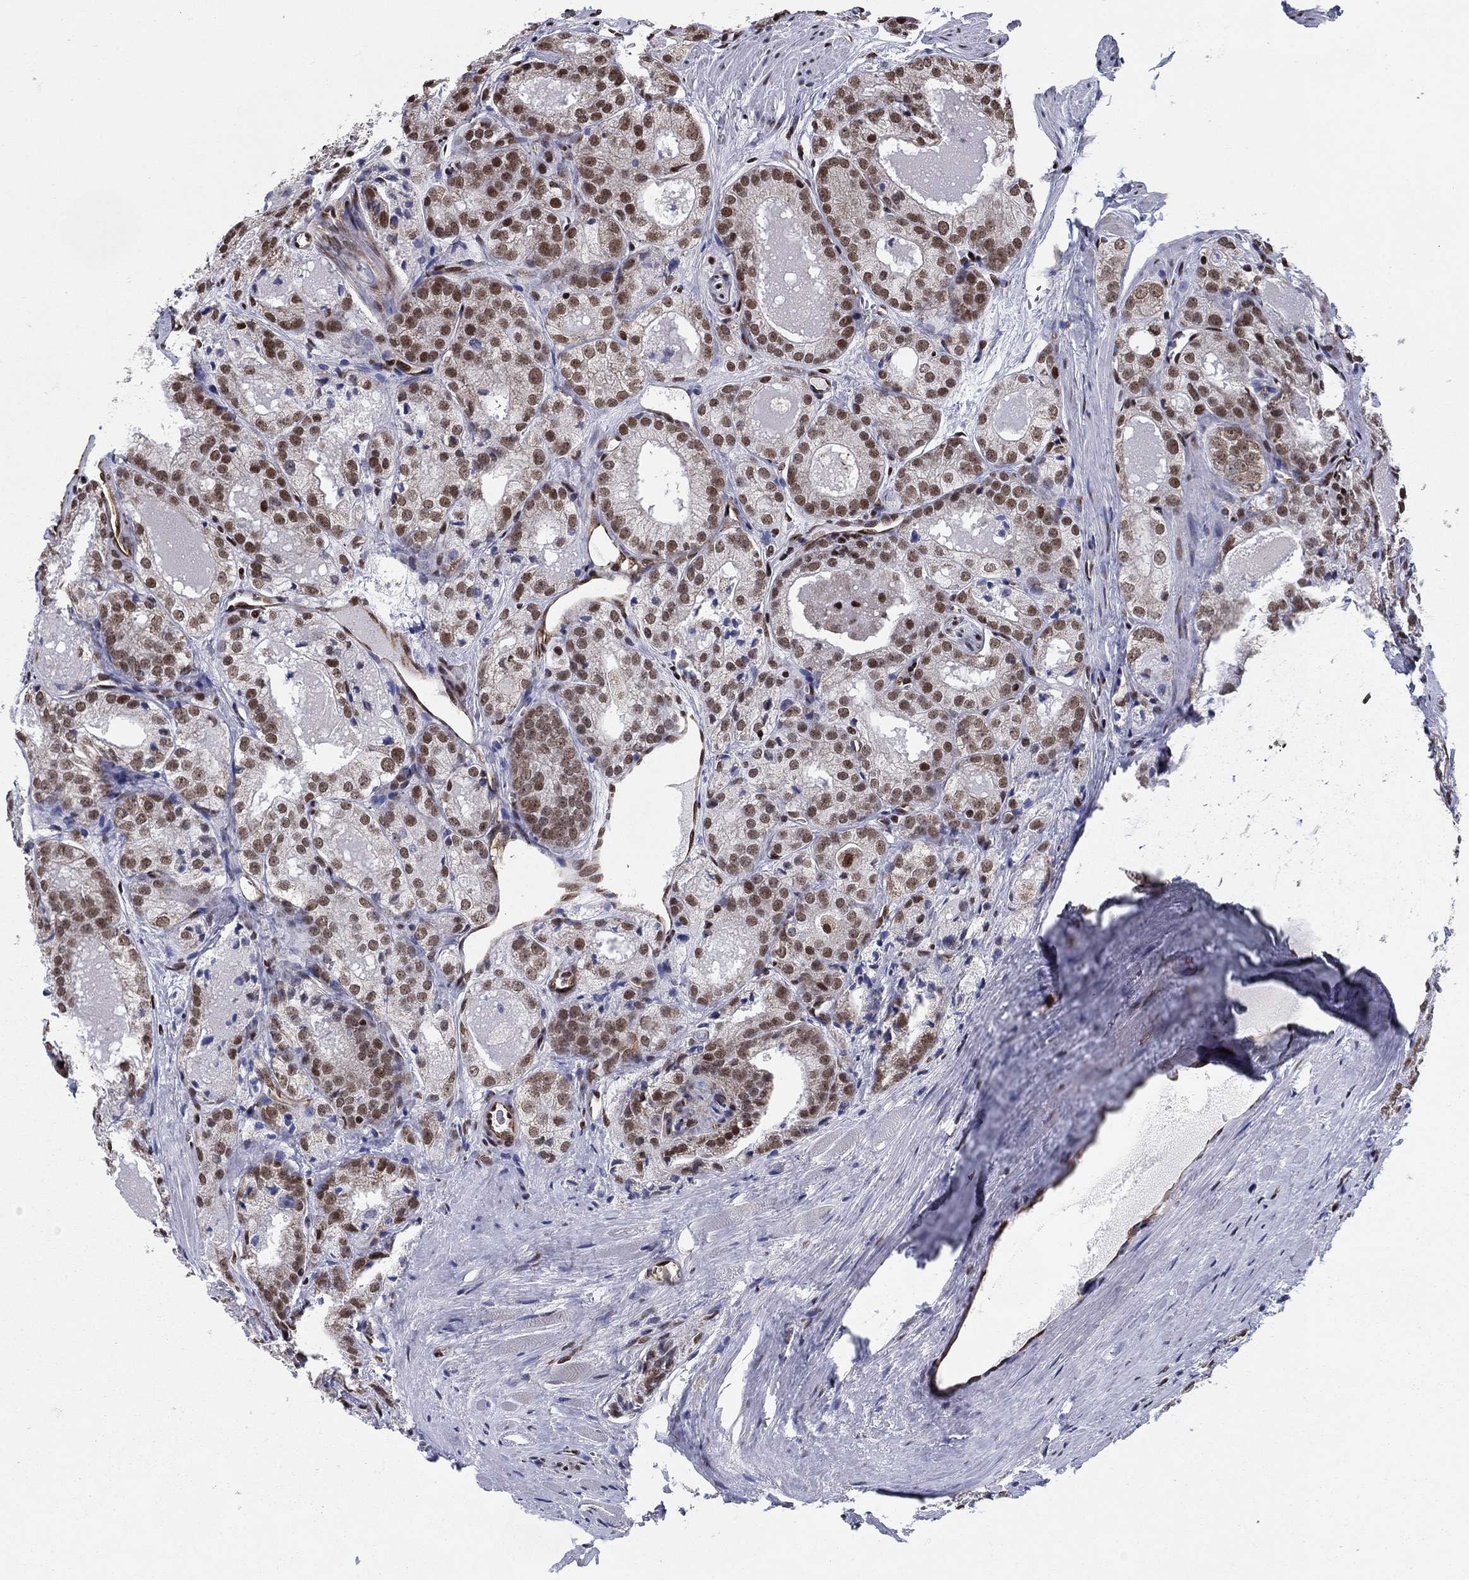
{"staining": {"intensity": "moderate", "quantity": ">75%", "location": "nuclear"}, "tissue": "prostate cancer", "cell_type": "Tumor cells", "image_type": "cancer", "snomed": [{"axis": "morphology", "description": "Adenocarcinoma, NOS"}, {"axis": "morphology", "description": "Adenocarcinoma, High grade"}, {"axis": "topography", "description": "Prostate"}], "caption": "High-grade adenocarcinoma (prostate) stained with DAB (3,3'-diaminobenzidine) IHC reveals medium levels of moderate nuclear expression in approximately >75% of tumor cells.", "gene": "N4BP2", "patient": {"sex": "male", "age": 70}}